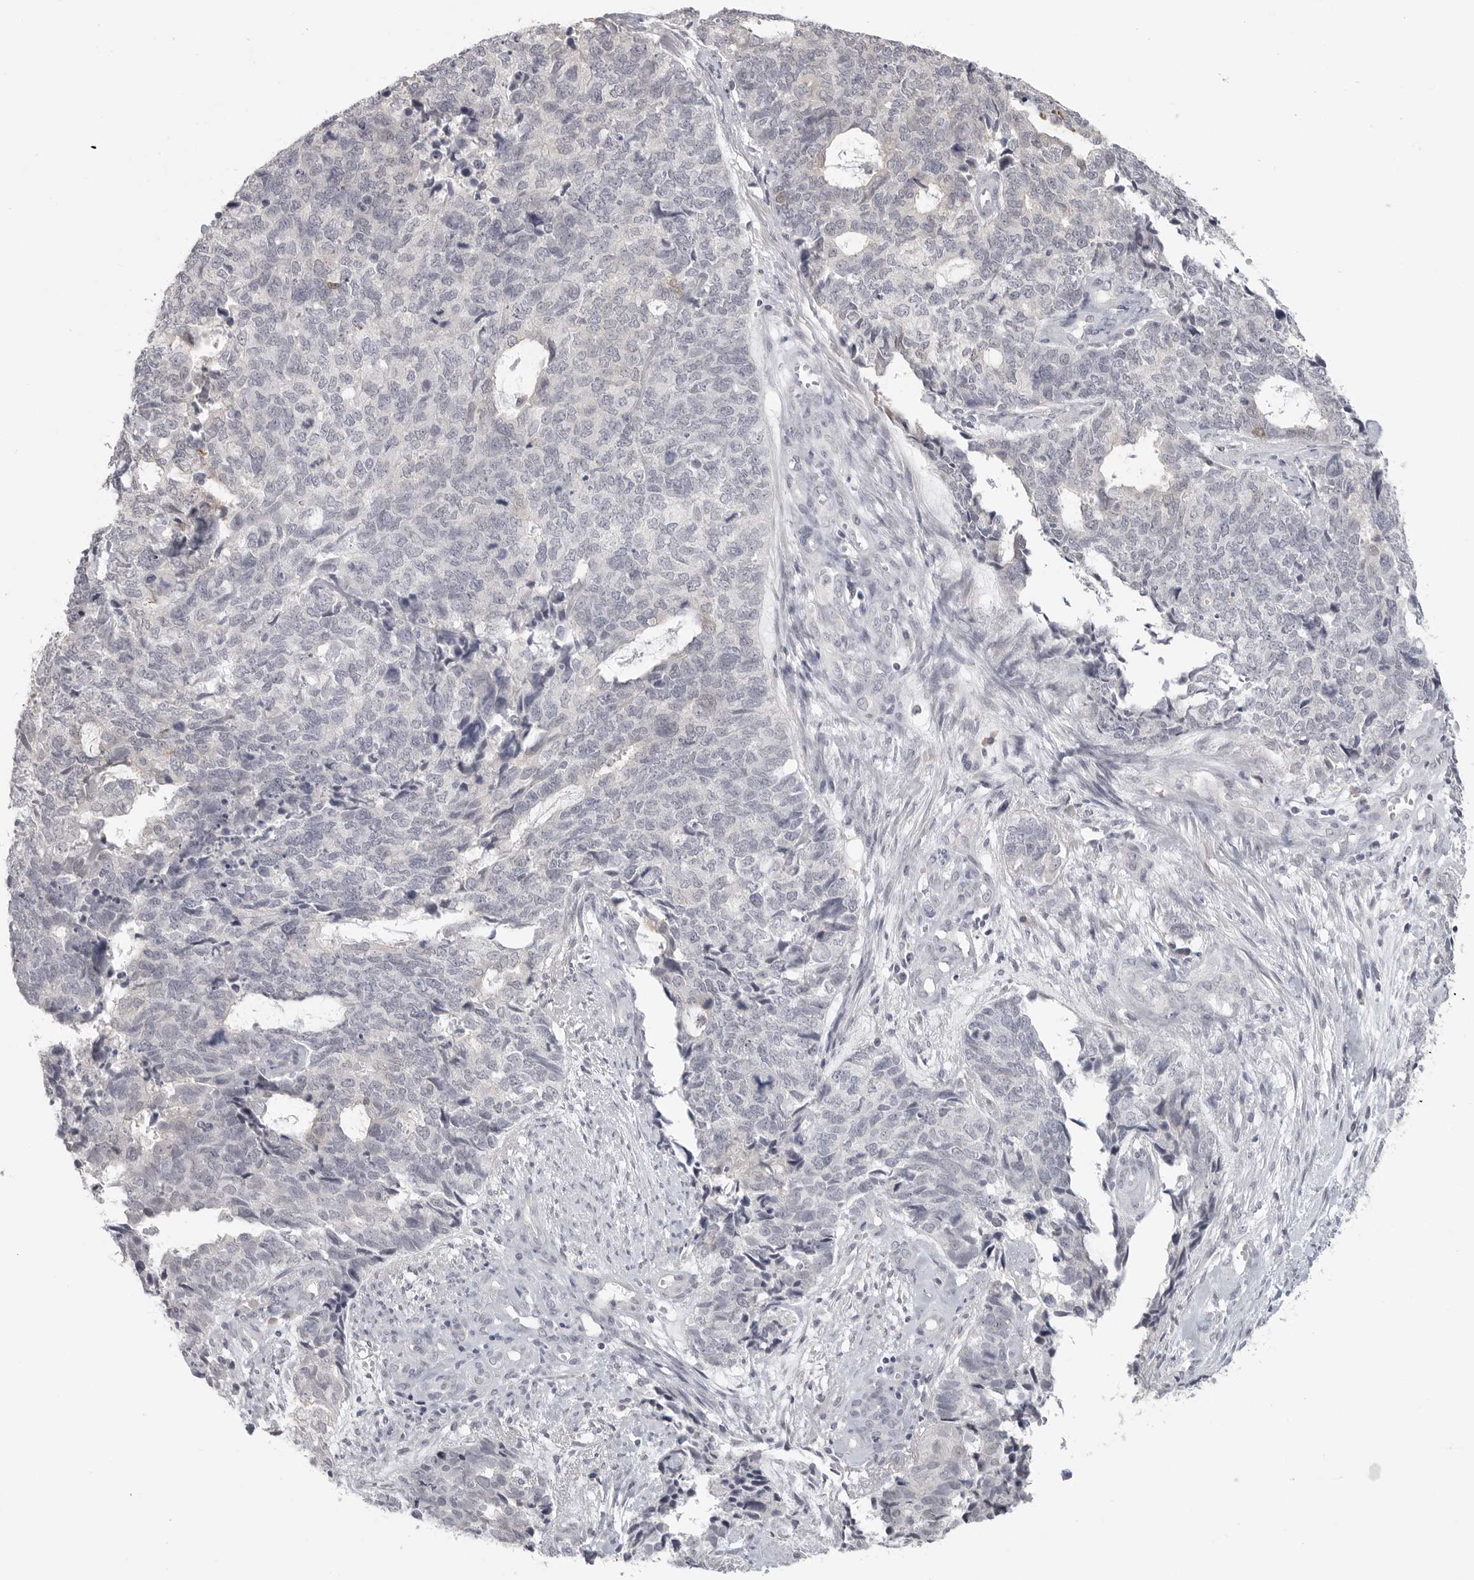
{"staining": {"intensity": "negative", "quantity": "none", "location": "none"}, "tissue": "cervical cancer", "cell_type": "Tumor cells", "image_type": "cancer", "snomed": [{"axis": "morphology", "description": "Squamous cell carcinoma, NOS"}, {"axis": "topography", "description": "Cervix"}], "caption": "Immunohistochemistry image of neoplastic tissue: cervical squamous cell carcinoma stained with DAB displays no significant protein positivity in tumor cells. Brightfield microscopy of IHC stained with DAB (brown) and hematoxylin (blue), captured at high magnification.", "gene": "HMGCS2", "patient": {"sex": "female", "age": 63}}